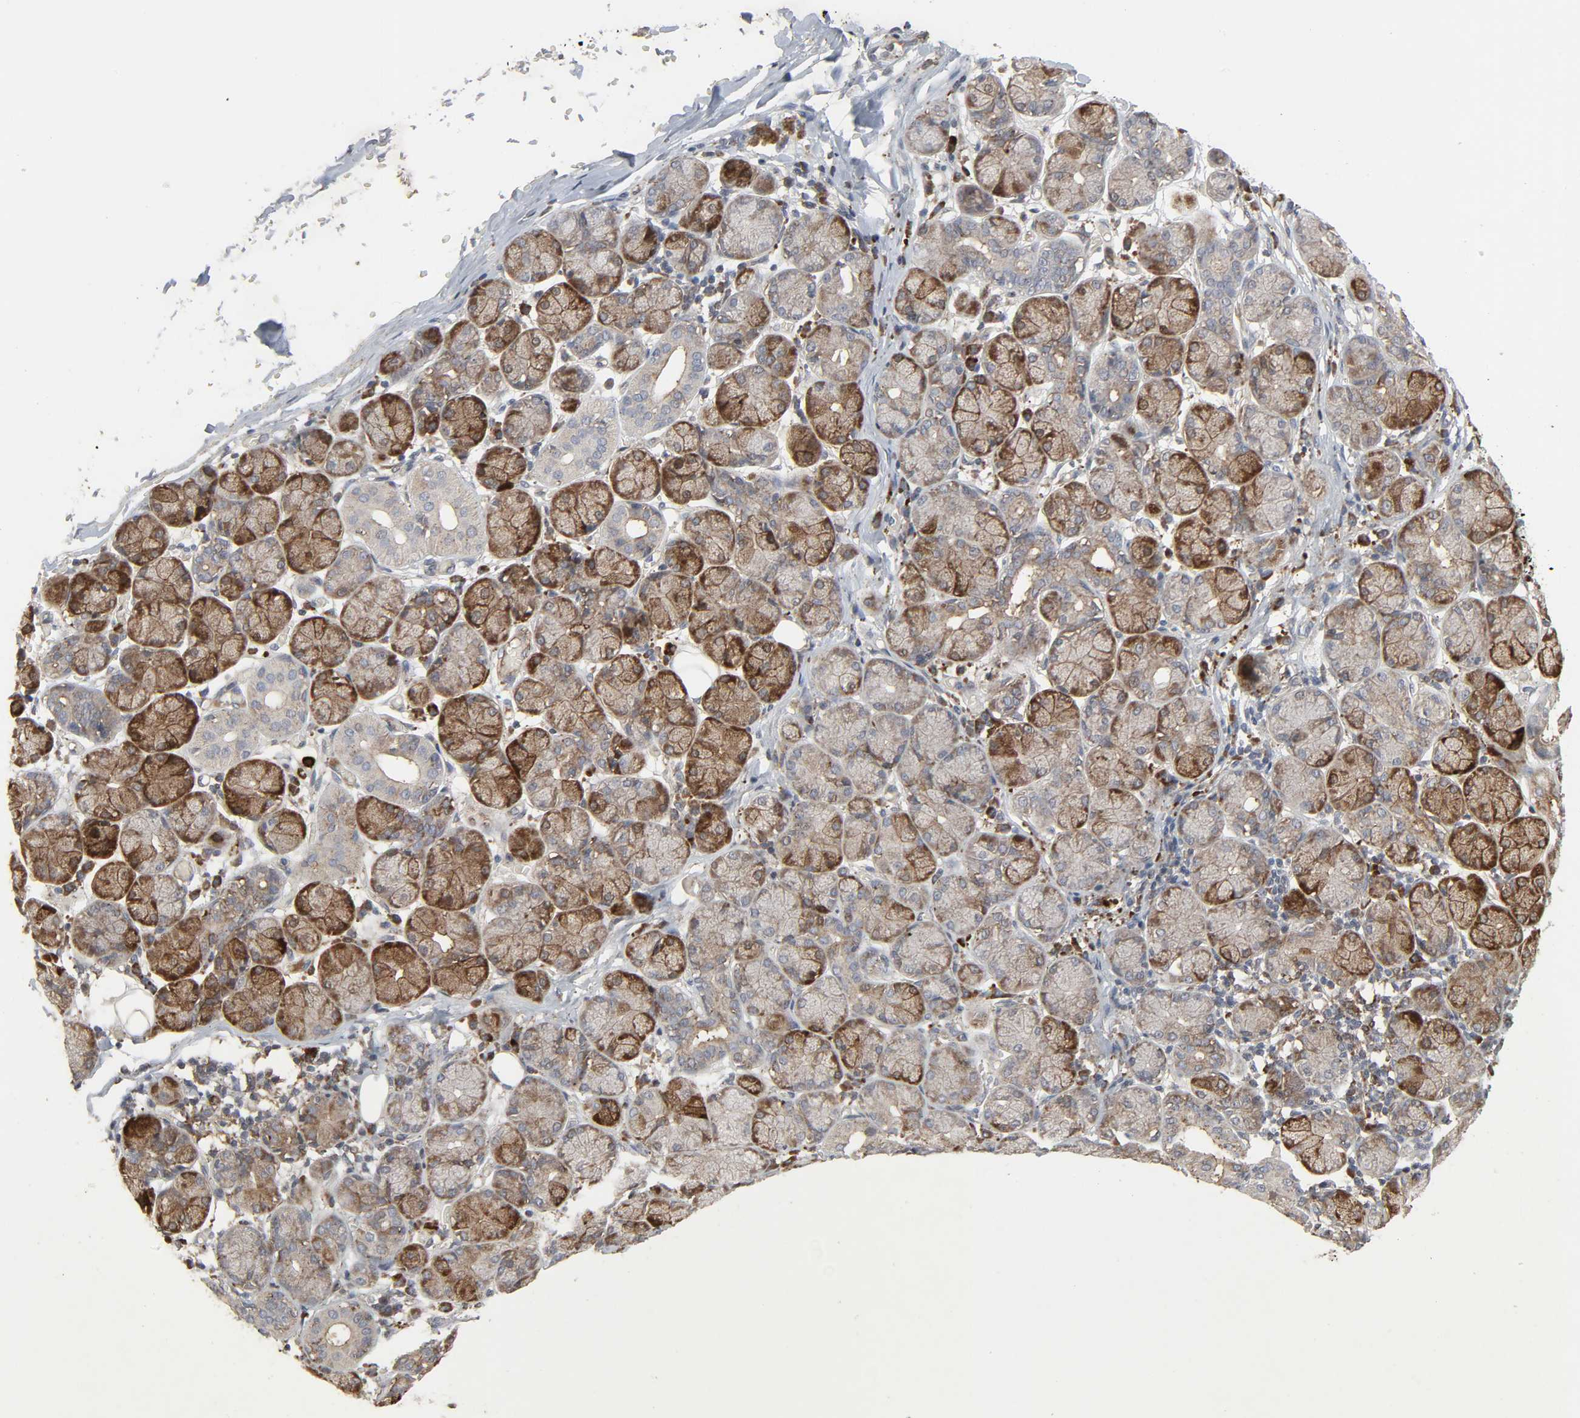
{"staining": {"intensity": "moderate", "quantity": ">75%", "location": "cytoplasmic/membranous"}, "tissue": "salivary gland", "cell_type": "Glandular cells", "image_type": "normal", "snomed": [{"axis": "morphology", "description": "Normal tissue, NOS"}, {"axis": "topography", "description": "Salivary gland"}], "caption": "Immunohistochemistry micrograph of benign human salivary gland stained for a protein (brown), which shows medium levels of moderate cytoplasmic/membranous staining in approximately >75% of glandular cells.", "gene": "ADCY4", "patient": {"sex": "female", "age": 24}}